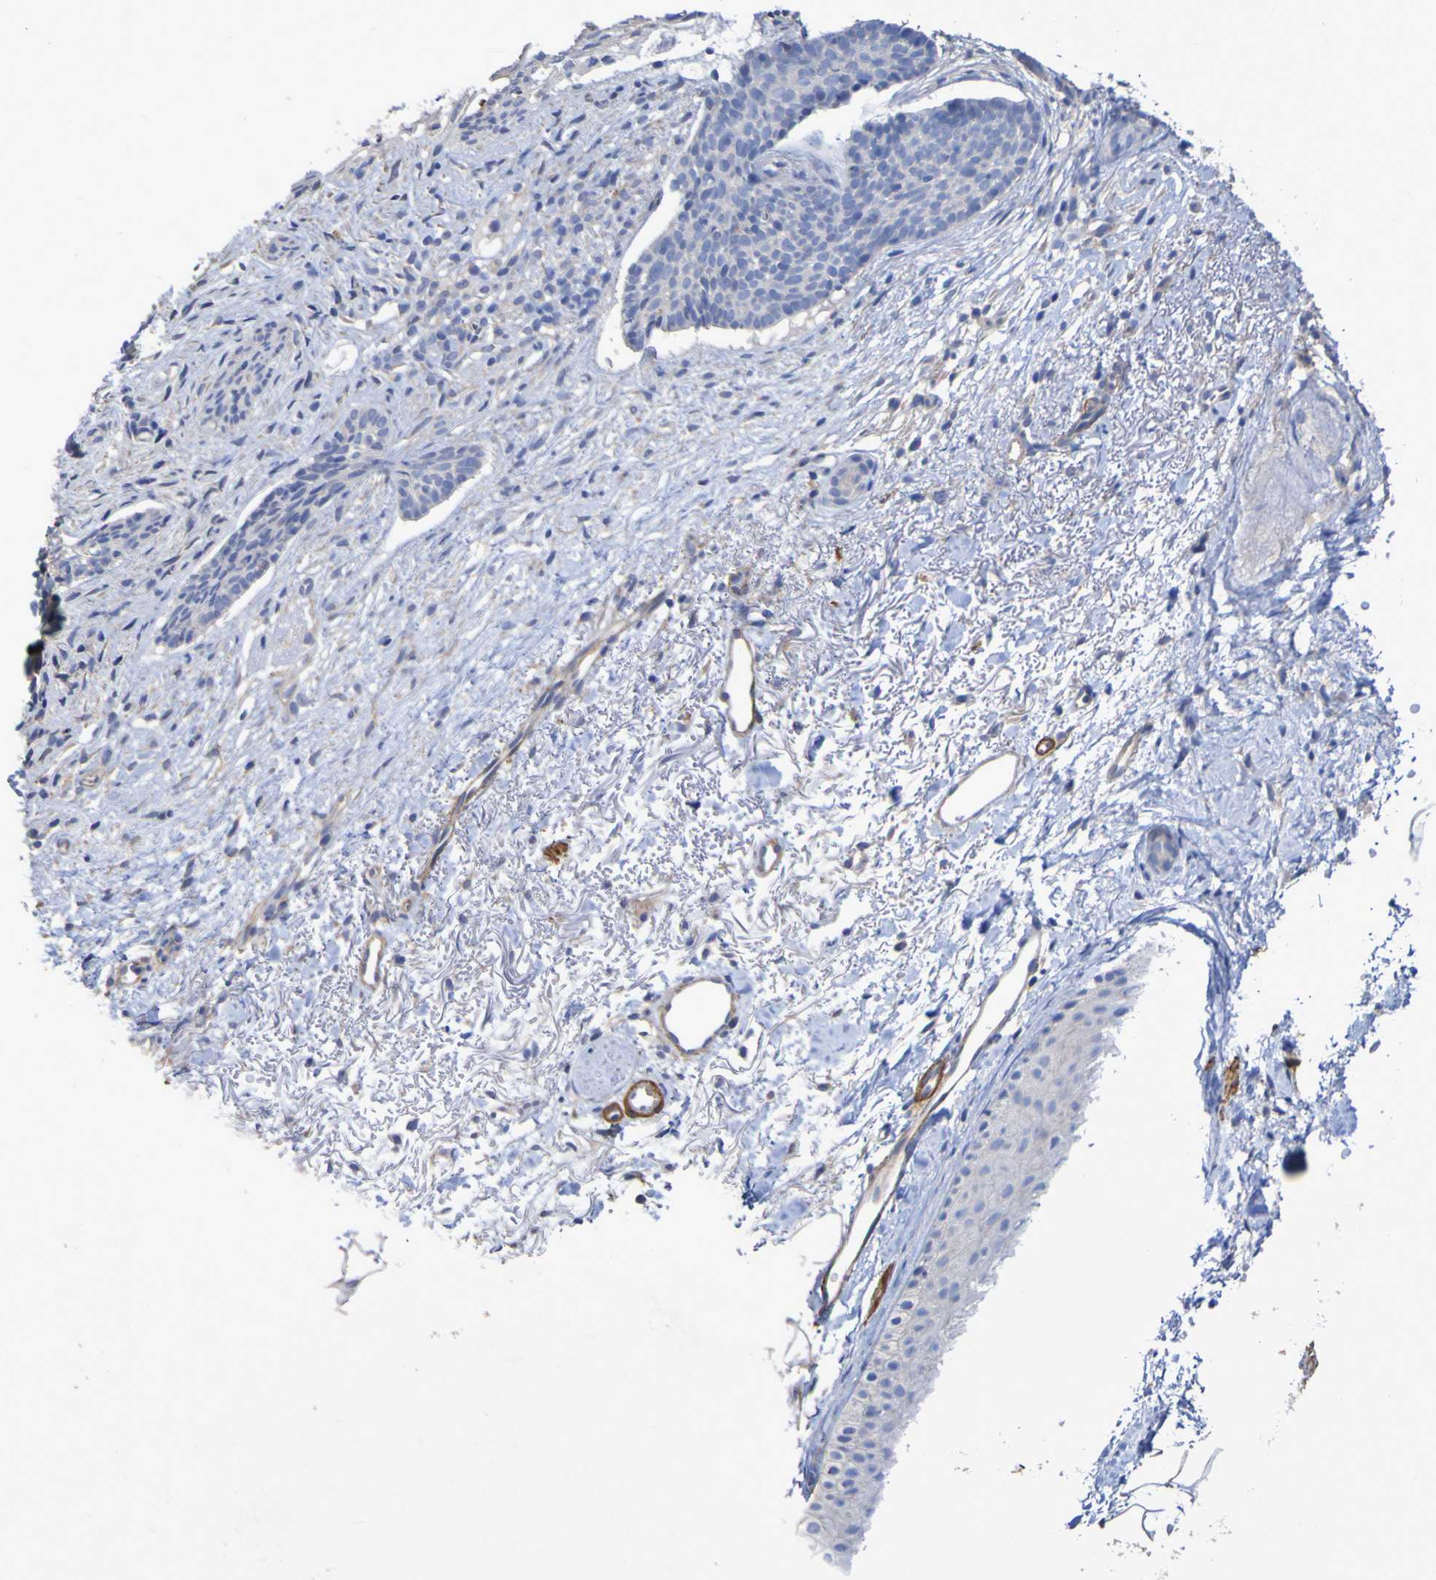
{"staining": {"intensity": "negative", "quantity": "none", "location": "none"}, "tissue": "skin cancer", "cell_type": "Tumor cells", "image_type": "cancer", "snomed": [{"axis": "morphology", "description": "Normal tissue, NOS"}, {"axis": "morphology", "description": "Basal cell carcinoma"}, {"axis": "topography", "description": "Skin"}], "caption": "Skin basal cell carcinoma was stained to show a protein in brown. There is no significant staining in tumor cells. (Brightfield microscopy of DAB (3,3'-diaminobenzidine) immunohistochemistry (IHC) at high magnification).", "gene": "SRPRB", "patient": {"sex": "female", "age": 70}}